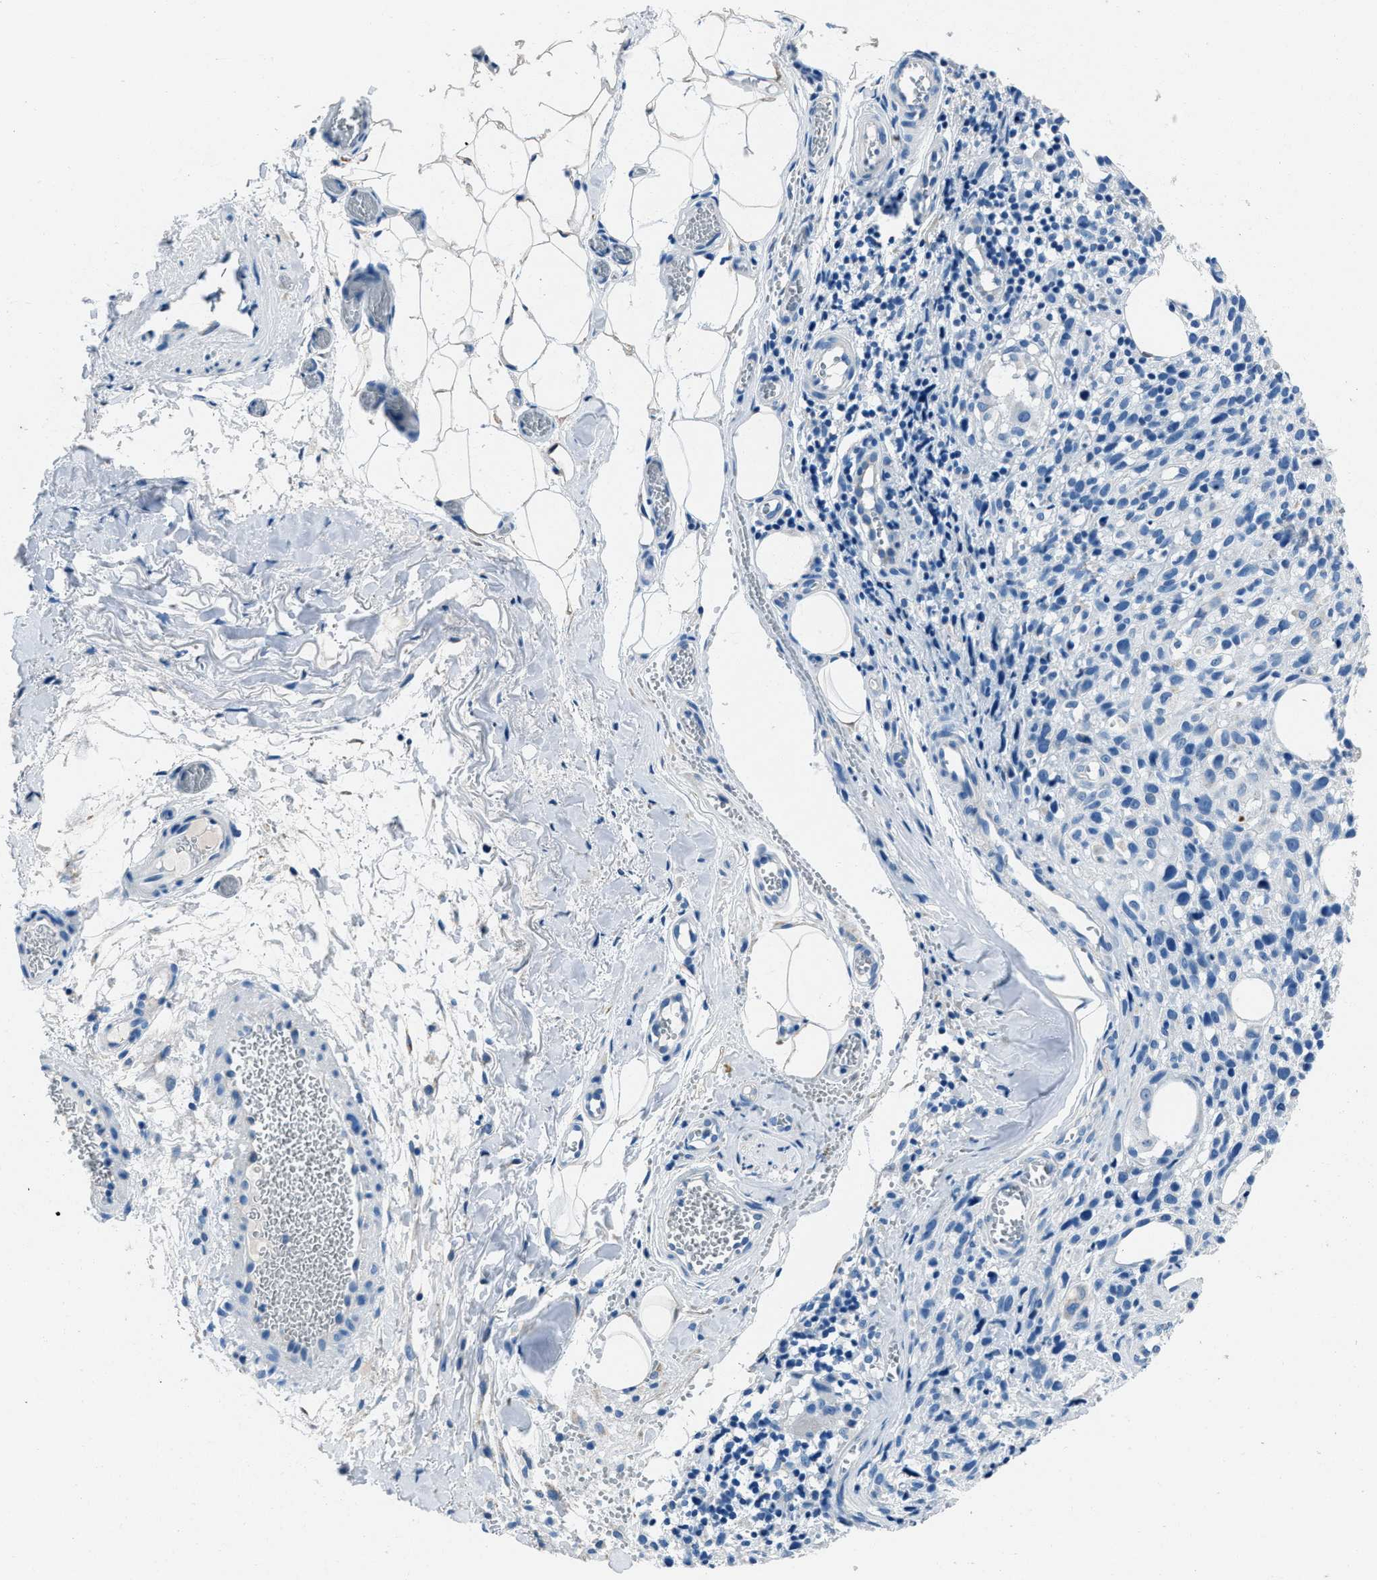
{"staining": {"intensity": "negative", "quantity": "none", "location": "none"}, "tissue": "melanoma", "cell_type": "Tumor cells", "image_type": "cancer", "snomed": [{"axis": "morphology", "description": "Malignant melanoma, NOS"}, {"axis": "topography", "description": "Skin"}], "caption": "Protein analysis of melanoma reveals no significant staining in tumor cells.", "gene": "AMACR", "patient": {"sex": "female", "age": 55}}